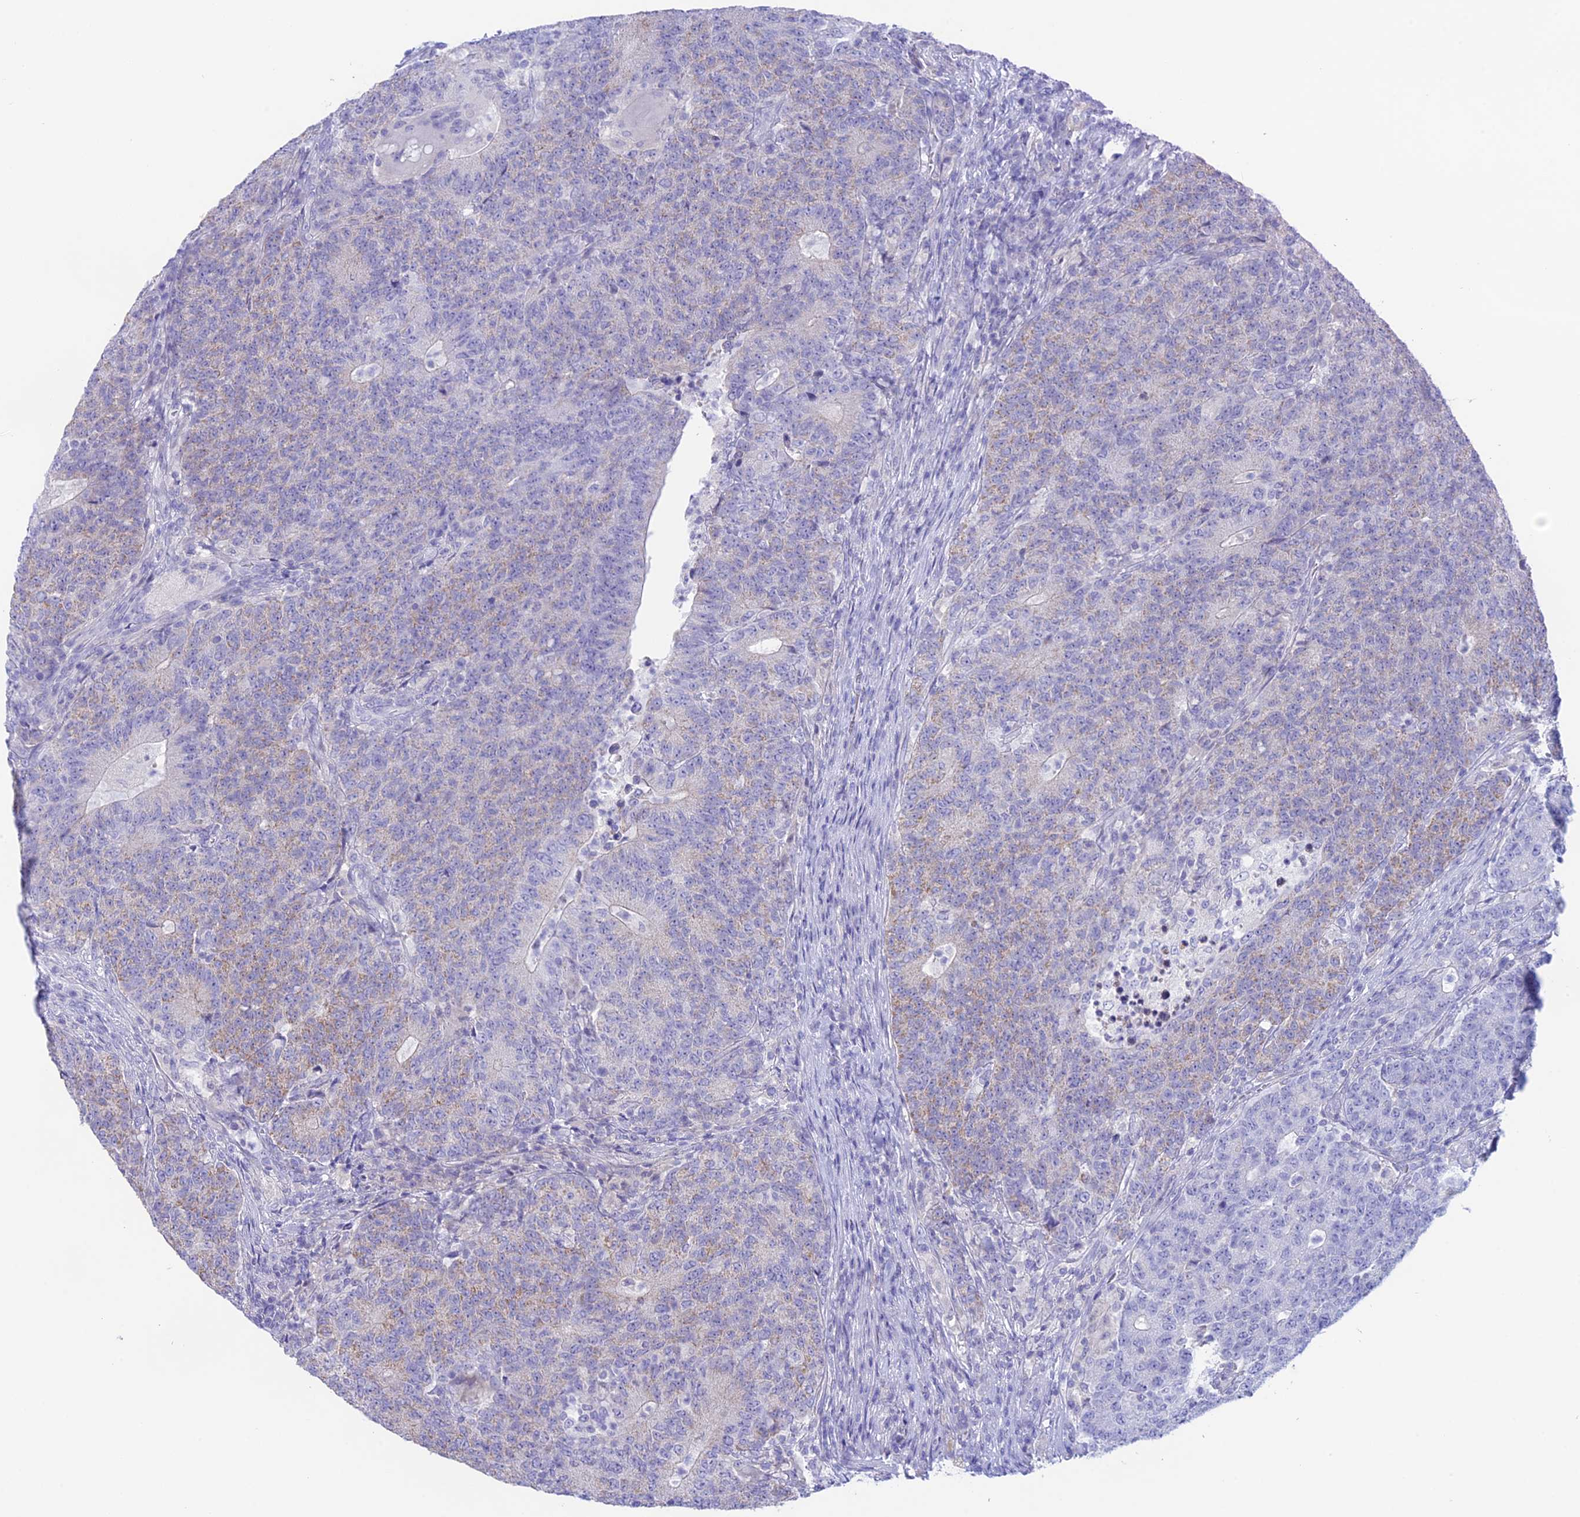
{"staining": {"intensity": "weak", "quantity": "<25%", "location": "cytoplasmic/membranous"}, "tissue": "colorectal cancer", "cell_type": "Tumor cells", "image_type": "cancer", "snomed": [{"axis": "morphology", "description": "Adenocarcinoma, NOS"}, {"axis": "topography", "description": "Colon"}], "caption": "The immunohistochemistry micrograph has no significant positivity in tumor cells of colorectal cancer tissue.", "gene": "RP1", "patient": {"sex": "female", "age": 75}}